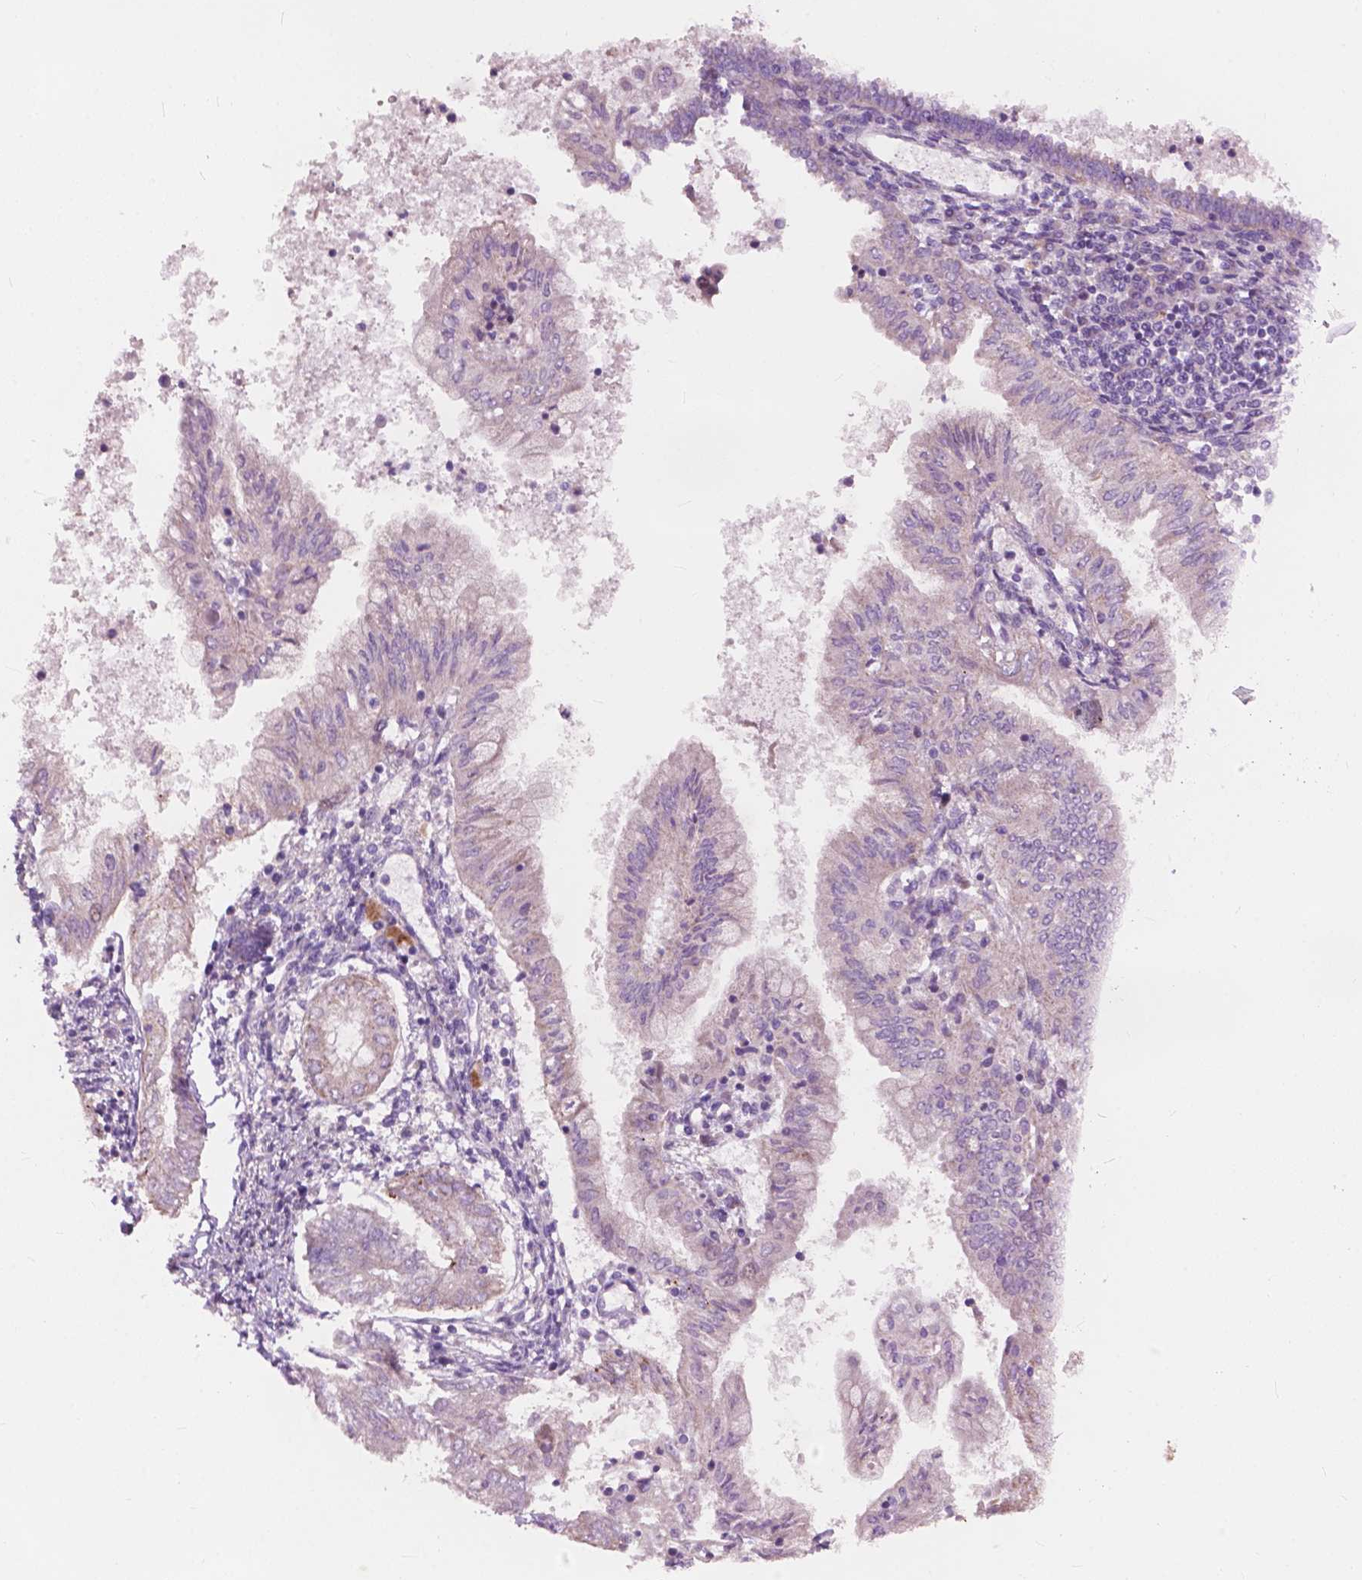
{"staining": {"intensity": "negative", "quantity": "none", "location": "none"}, "tissue": "endometrial cancer", "cell_type": "Tumor cells", "image_type": "cancer", "snomed": [{"axis": "morphology", "description": "Adenocarcinoma, NOS"}, {"axis": "topography", "description": "Endometrium"}], "caption": "This is an immunohistochemistry histopathology image of adenocarcinoma (endometrial). There is no positivity in tumor cells.", "gene": "MORN1", "patient": {"sex": "female", "age": 68}}